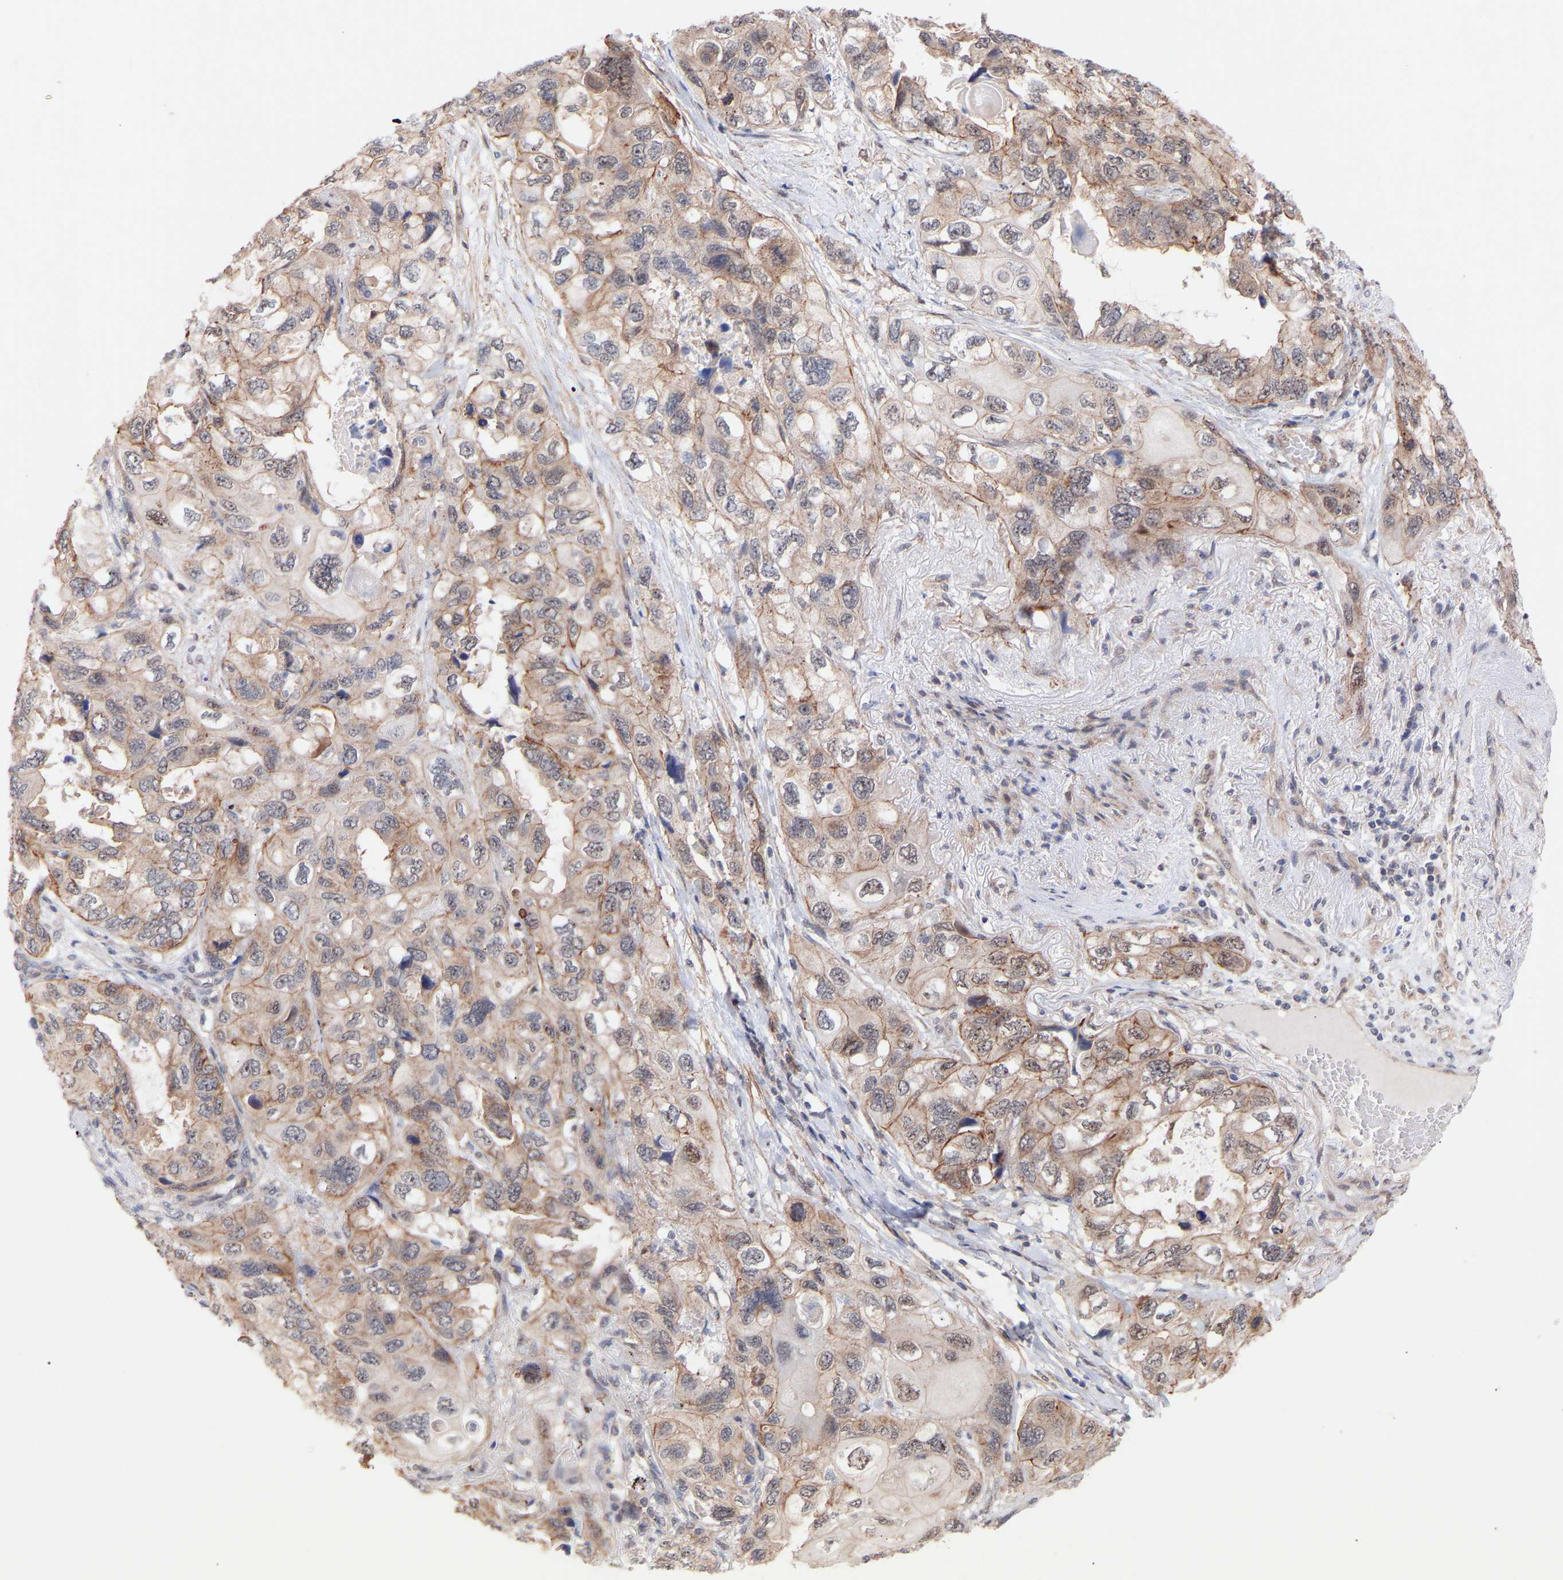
{"staining": {"intensity": "weak", "quantity": "25%-75%", "location": "cytoplasmic/membranous"}, "tissue": "lung cancer", "cell_type": "Tumor cells", "image_type": "cancer", "snomed": [{"axis": "morphology", "description": "Squamous cell carcinoma, NOS"}, {"axis": "topography", "description": "Lung"}], "caption": "A brown stain labels weak cytoplasmic/membranous staining of a protein in lung cancer (squamous cell carcinoma) tumor cells. (DAB (3,3'-diaminobenzidine) IHC, brown staining for protein, blue staining for nuclei).", "gene": "PDLIM5", "patient": {"sex": "female", "age": 73}}